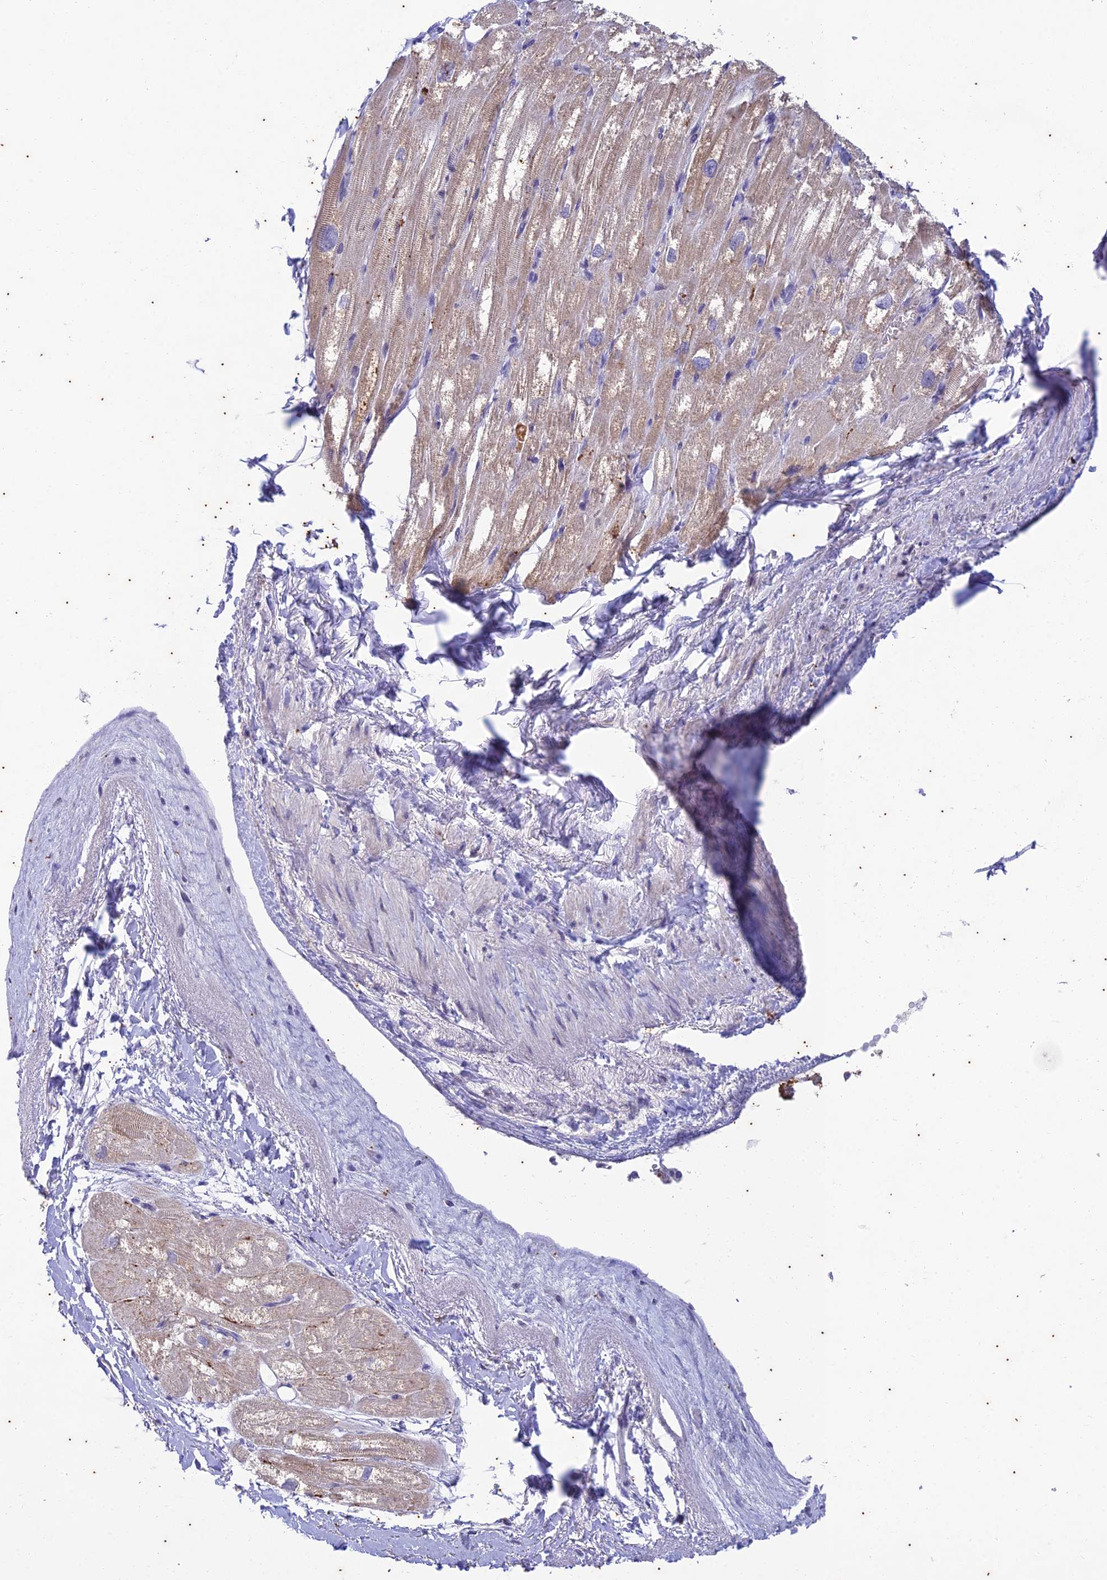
{"staining": {"intensity": "weak", "quantity": ">75%", "location": "cytoplasmic/membranous"}, "tissue": "heart muscle", "cell_type": "Cardiomyocytes", "image_type": "normal", "snomed": [{"axis": "morphology", "description": "Normal tissue, NOS"}, {"axis": "topography", "description": "Heart"}], "caption": "Immunohistochemical staining of benign heart muscle shows low levels of weak cytoplasmic/membranous expression in approximately >75% of cardiomyocytes.", "gene": "TMEM40", "patient": {"sex": "male", "age": 50}}